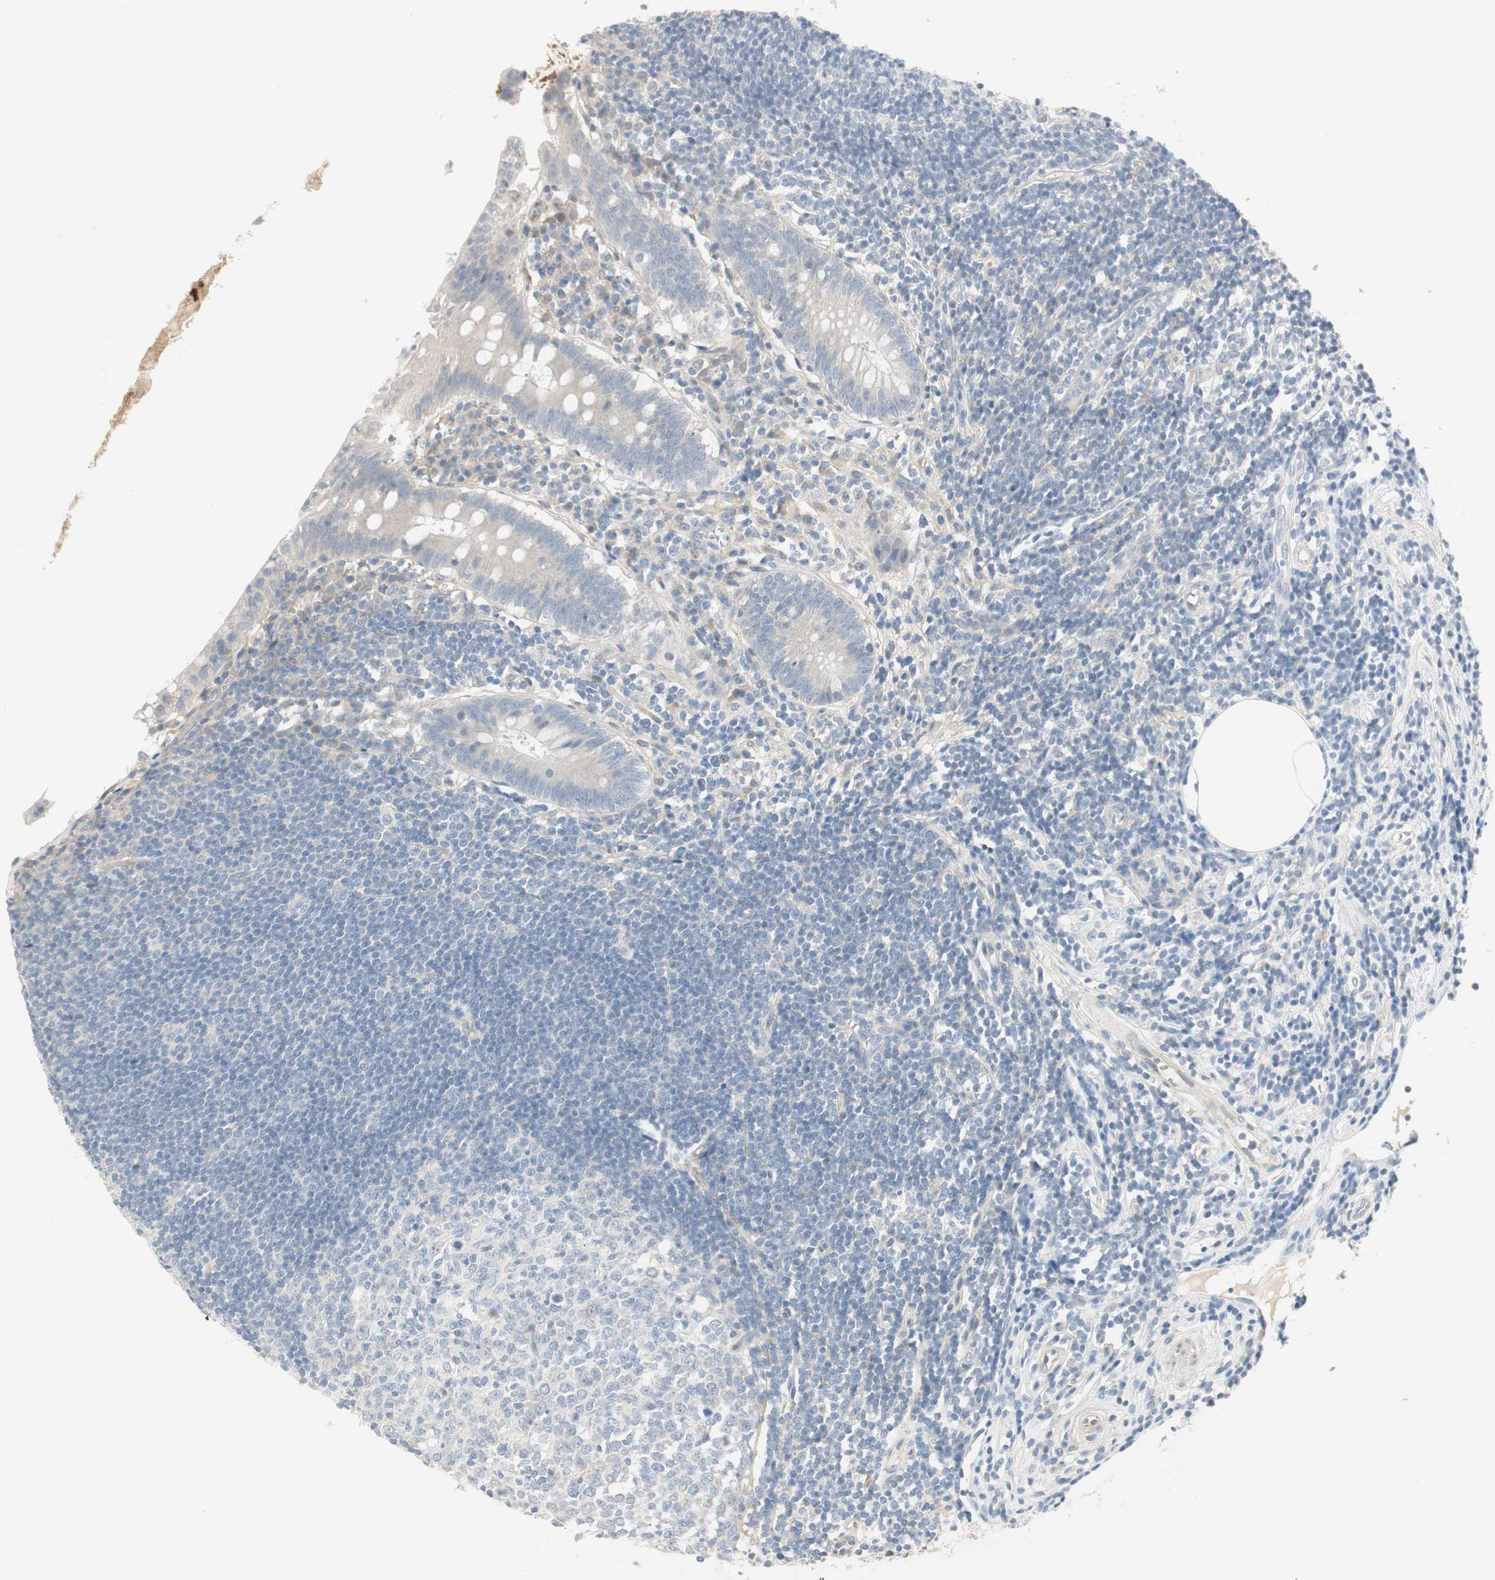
{"staining": {"intensity": "negative", "quantity": "none", "location": "none"}, "tissue": "appendix", "cell_type": "Glandular cells", "image_type": "normal", "snomed": [{"axis": "morphology", "description": "Normal tissue, NOS"}, {"axis": "topography", "description": "Appendix"}], "caption": "IHC of unremarkable appendix exhibits no staining in glandular cells.", "gene": "STON1", "patient": {"sex": "female", "age": 50}}